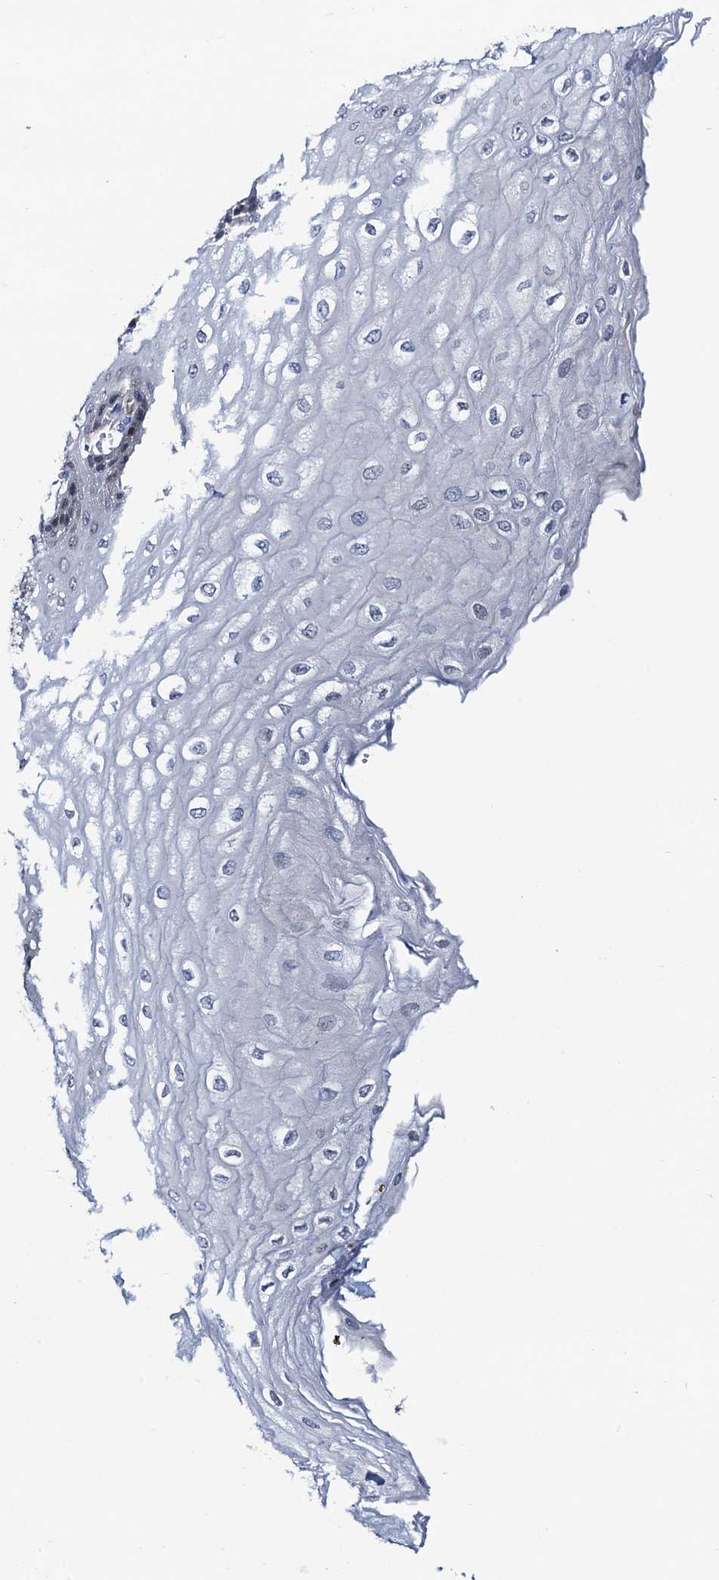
{"staining": {"intensity": "weak", "quantity": "<25%", "location": "cytoplasmic/membranous"}, "tissue": "esophagus", "cell_type": "Squamous epithelial cells", "image_type": "normal", "snomed": [{"axis": "morphology", "description": "Normal tissue, NOS"}, {"axis": "topography", "description": "Esophagus"}], "caption": "Image shows no significant protein expression in squamous epithelial cells of normal esophagus.", "gene": "FAH", "patient": {"sex": "male", "age": 60}}